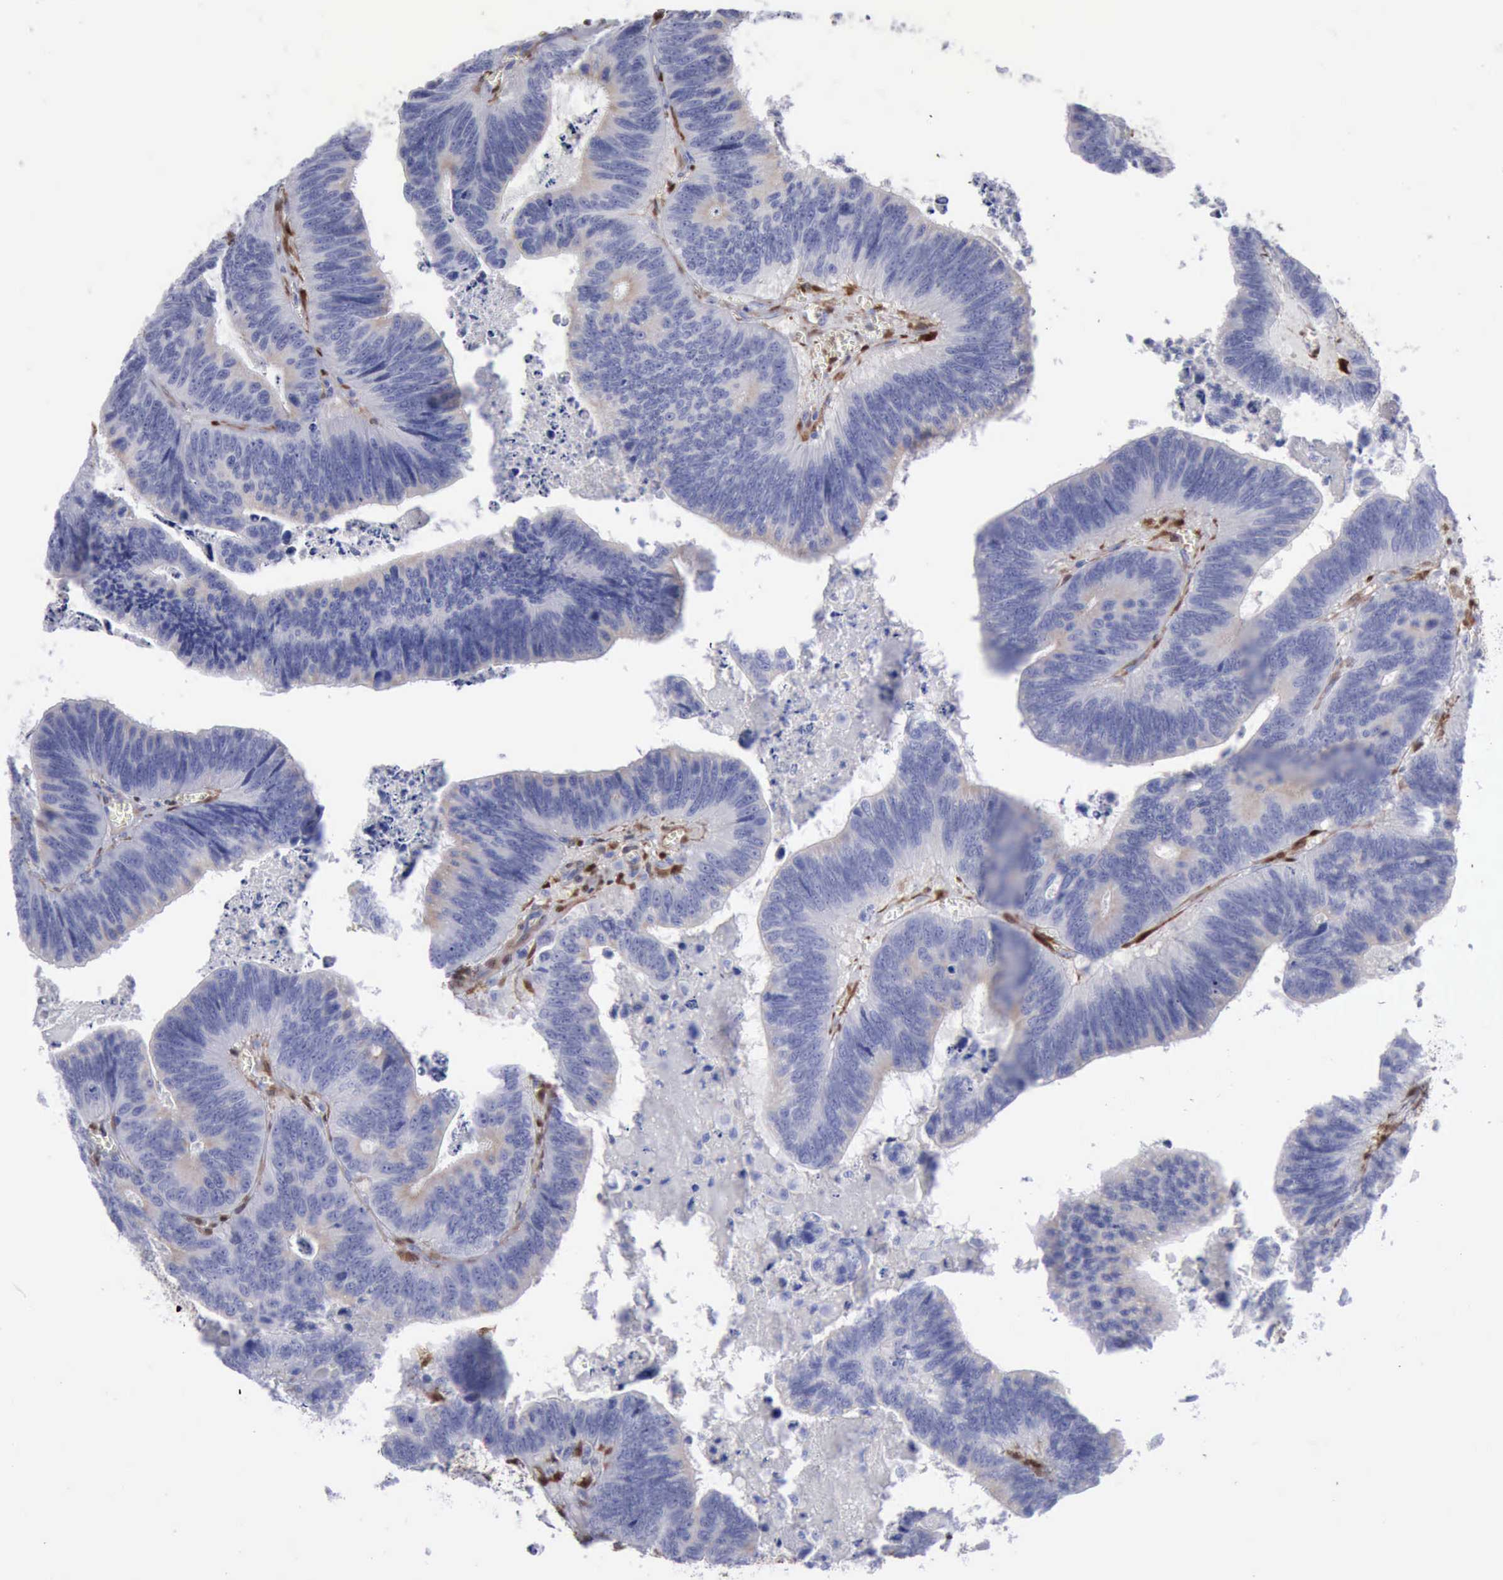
{"staining": {"intensity": "negative", "quantity": "none", "location": "none"}, "tissue": "colorectal cancer", "cell_type": "Tumor cells", "image_type": "cancer", "snomed": [{"axis": "morphology", "description": "Adenocarcinoma, NOS"}, {"axis": "topography", "description": "Colon"}], "caption": "IHC image of colorectal cancer (adenocarcinoma) stained for a protein (brown), which exhibits no positivity in tumor cells.", "gene": "FHL1", "patient": {"sex": "male", "age": 72}}